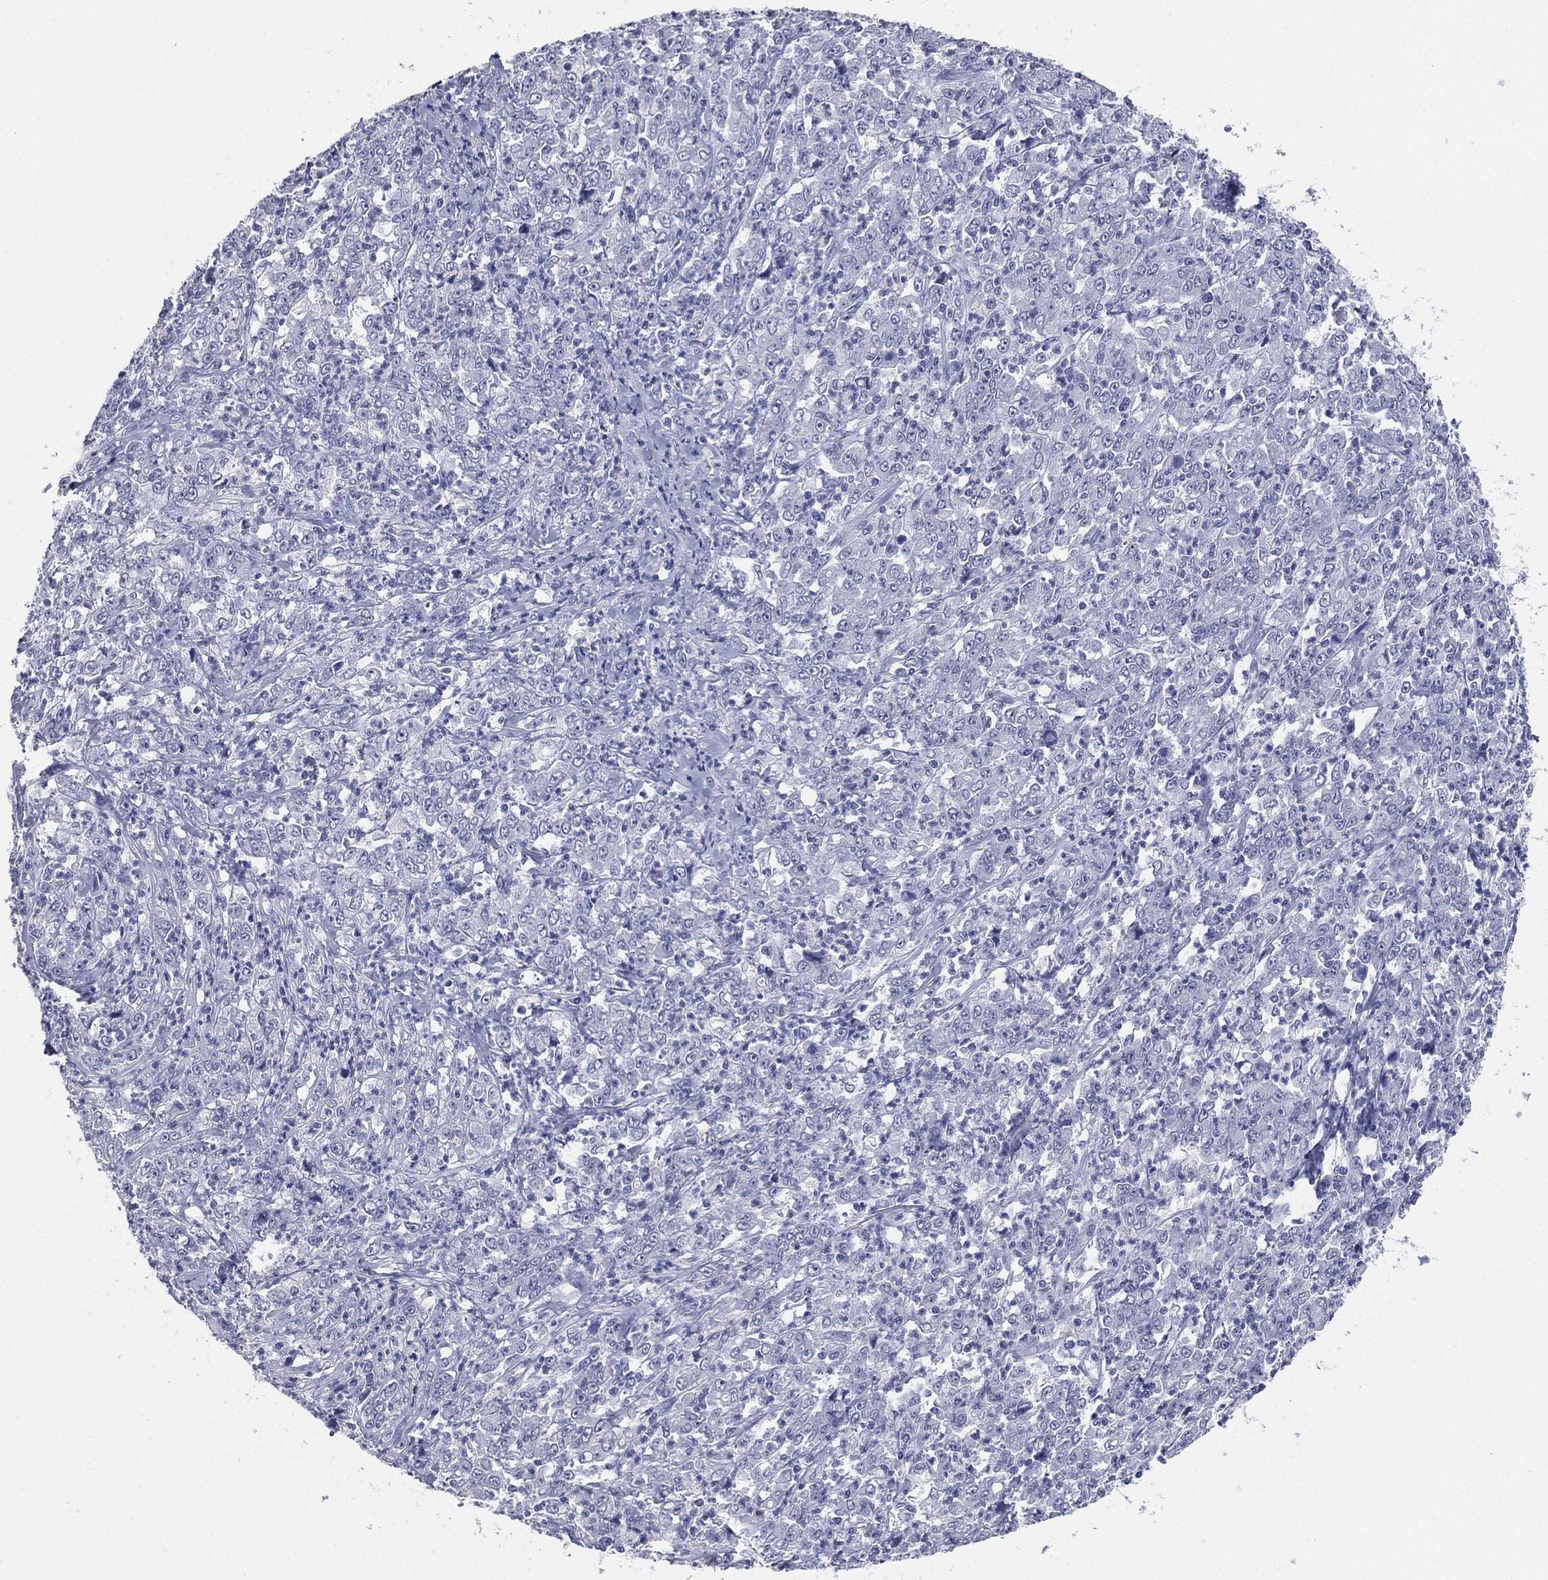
{"staining": {"intensity": "negative", "quantity": "none", "location": "none"}, "tissue": "stomach cancer", "cell_type": "Tumor cells", "image_type": "cancer", "snomed": [{"axis": "morphology", "description": "Adenocarcinoma, NOS"}, {"axis": "topography", "description": "Stomach, lower"}], "caption": "This is a image of immunohistochemistry staining of stomach cancer, which shows no staining in tumor cells.", "gene": "CD22", "patient": {"sex": "female", "age": 71}}